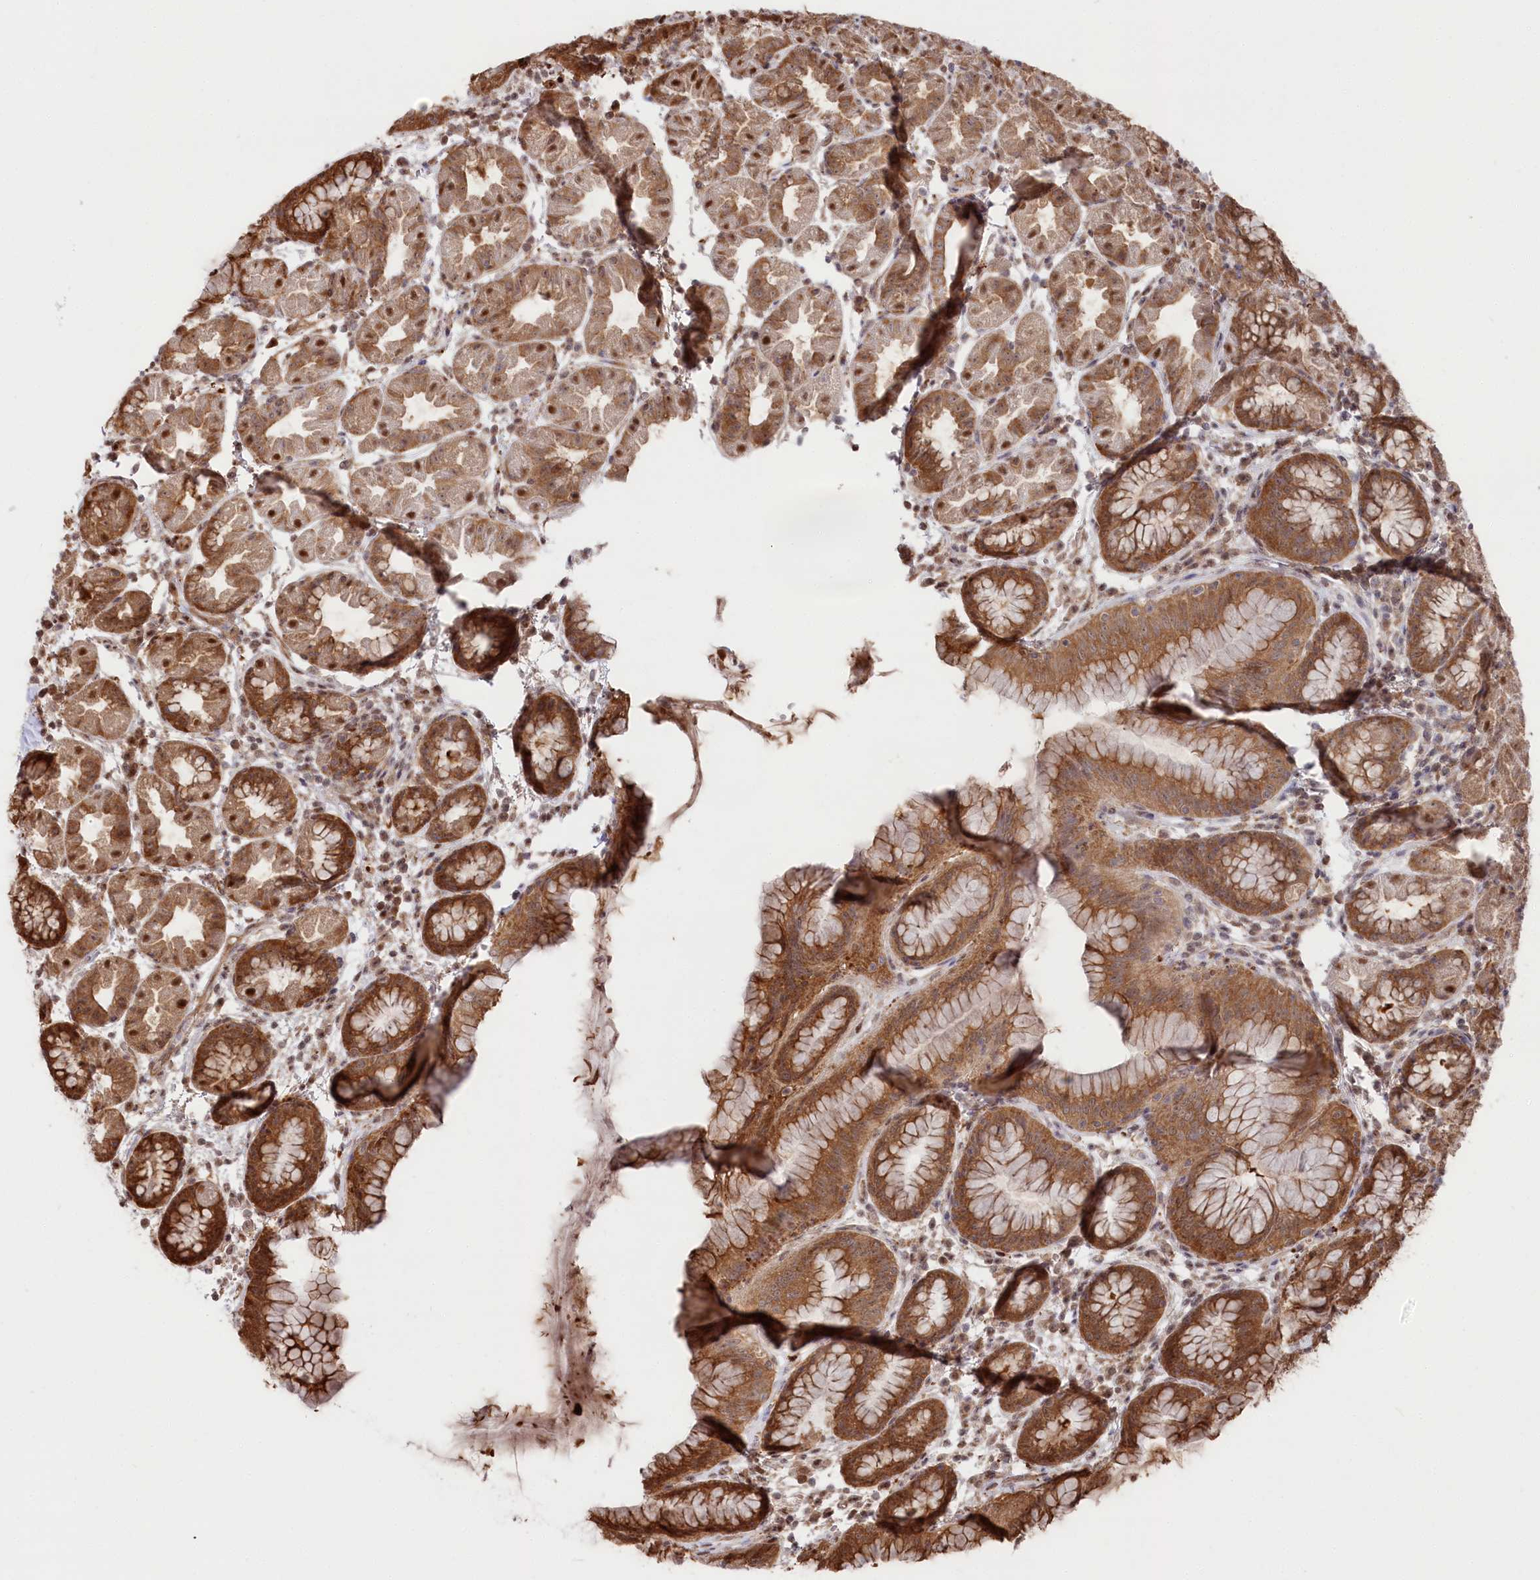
{"staining": {"intensity": "moderate", "quantity": ">75%", "location": "cytoplasmic/membranous,nuclear"}, "tissue": "stomach", "cell_type": "Glandular cells", "image_type": "normal", "snomed": [{"axis": "morphology", "description": "Normal tissue, NOS"}, {"axis": "topography", "description": "Stomach"}], "caption": "A high-resolution photomicrograph shows IHC staining of unremarkable stomach, which exhibits moderate cytoplasmic/membranous,nuclear staining in about >75% of glandular cells. The protein is shown in brown color, while the nuclei are stained blue.", "gene": "PSMA1", "patient": {"sex": "female", "age": 79}}